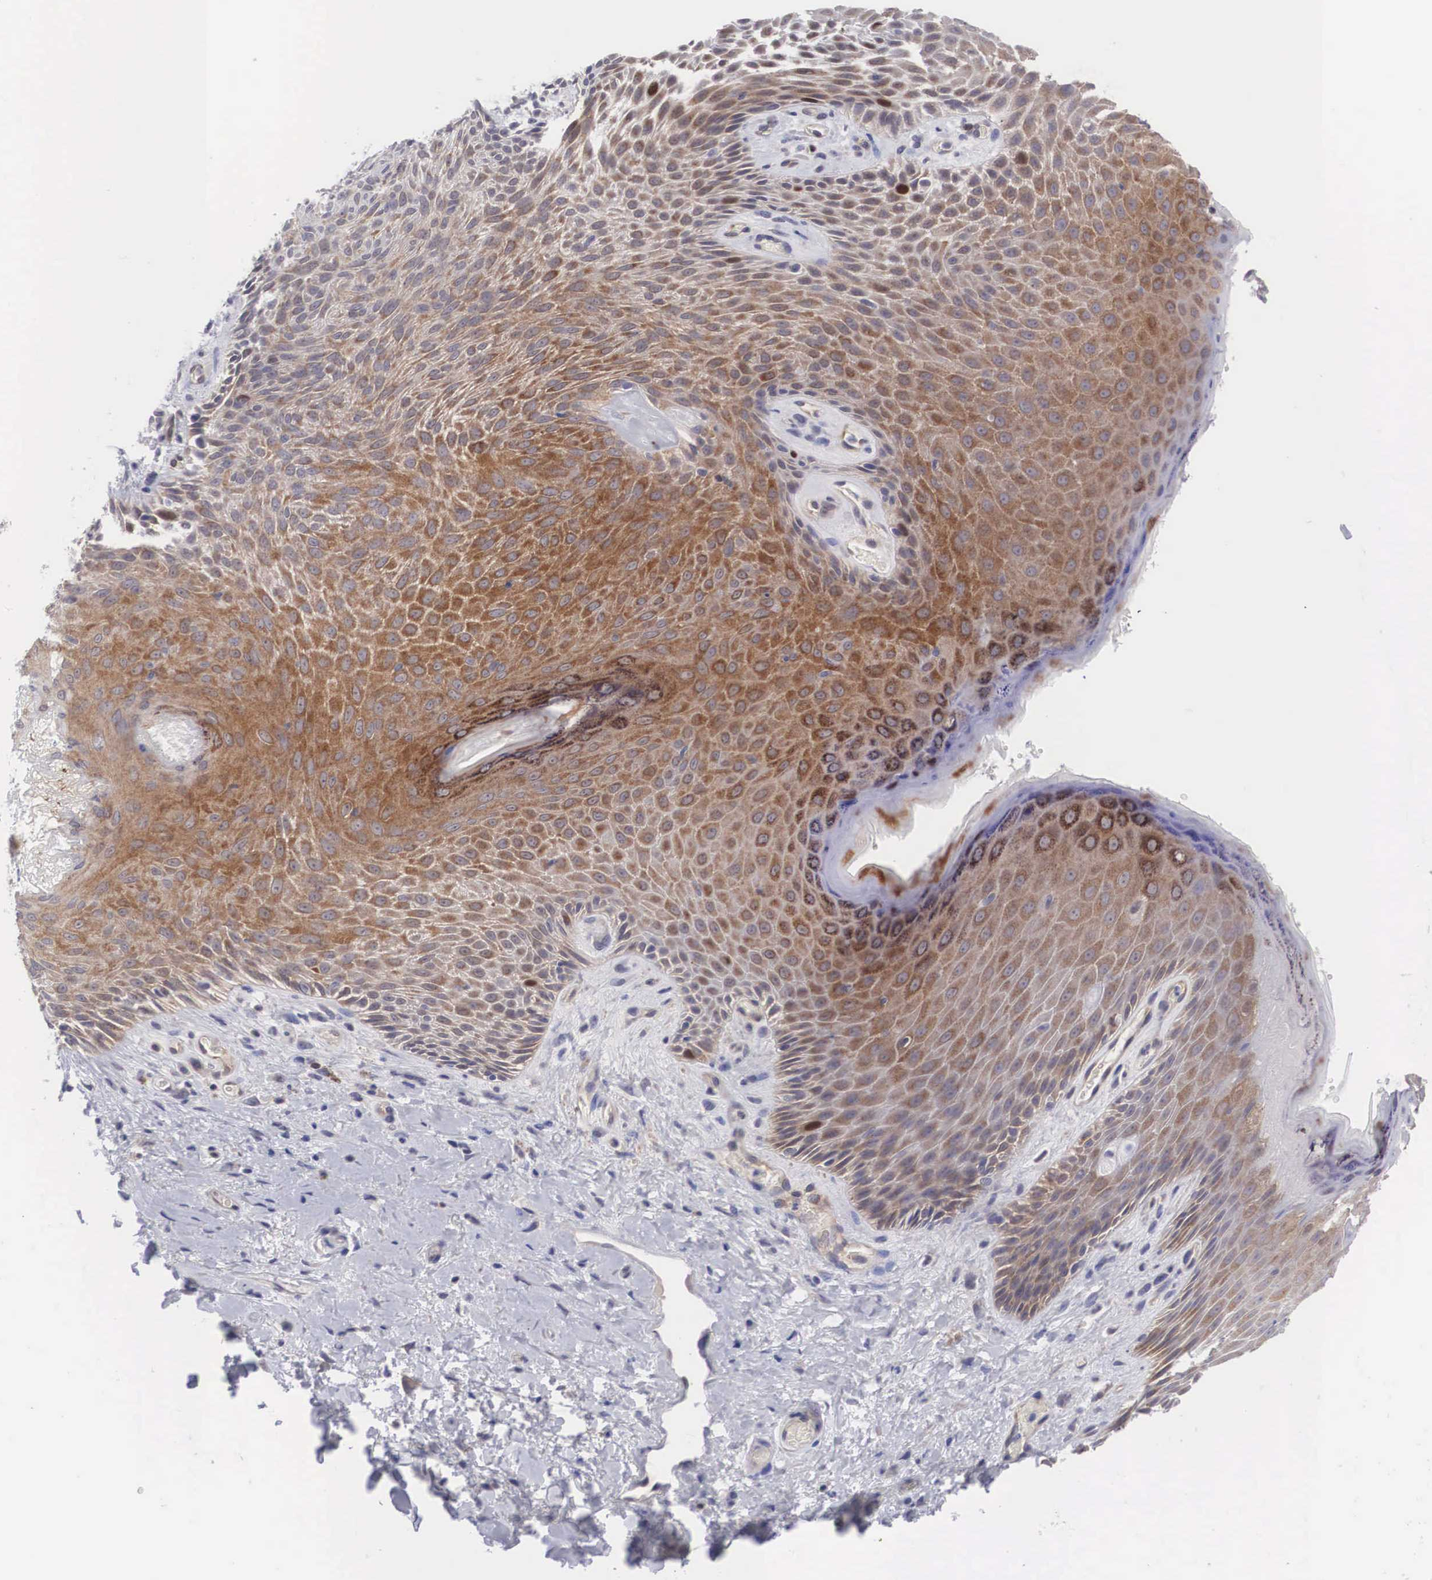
{"staining": {"intensity": "moderate", "quantity": "25%-75%", "location": "cytoplasmic/membranous"}, "tissue": "skin", "cell_type": "Epidermal cells", "image_type": "normal", "snomed": [{"axis": "morphology", "description": "Normal tissue, NOS"}, {"axis": "topography", "description": "Anal"}], "caption": "Immunohistochemistry (IHC) image of normal skin: human skin stained using IHC displays medium levels of moderate protein expression localized specifically in the cytoplasmic/membranous of epidermal cells, appearing as a cytoplasmic/membranous brown color.", "gene": "MAST4", "patient": {"sex": "male", "age": 78}}